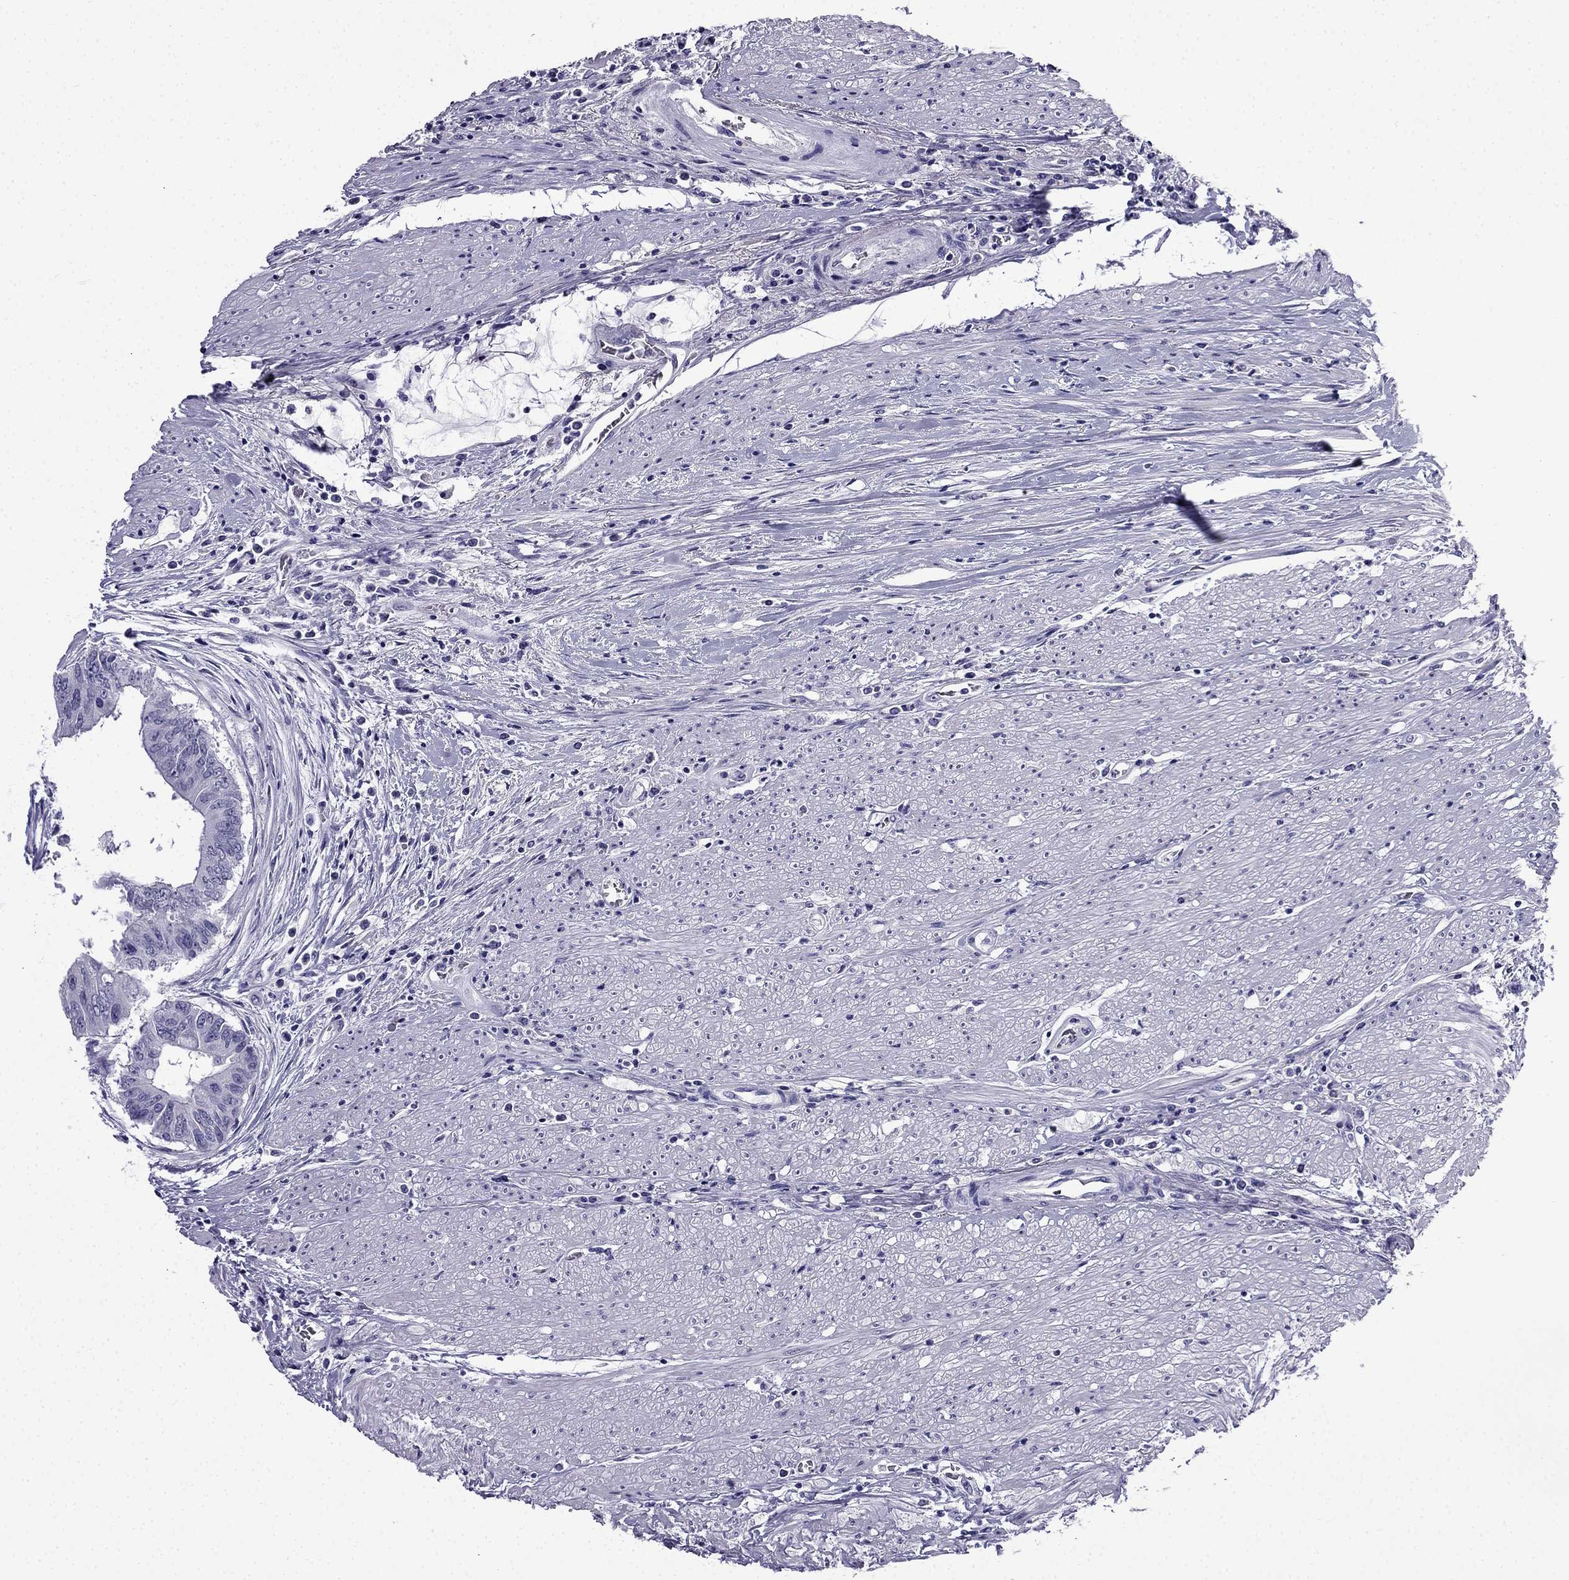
{"staining": {"intensity": "negative", "quantity": "none", "location": "none"}, "tissue": "colorectal cancer", "cell_type": "Tumor cells", "image_type": "cancer", "snomed": [{"axis": "morphology", "description": "Adenocarcinoma, NOS"}, {"axis": "topography", "description": "Rectum"}], "caption": "IHC of human colorectal cancer (adenocarcinoma) displays no expression in tumor cells.", "gene": "CDHR4", "patient": {"sex": "male", "age": 59}}